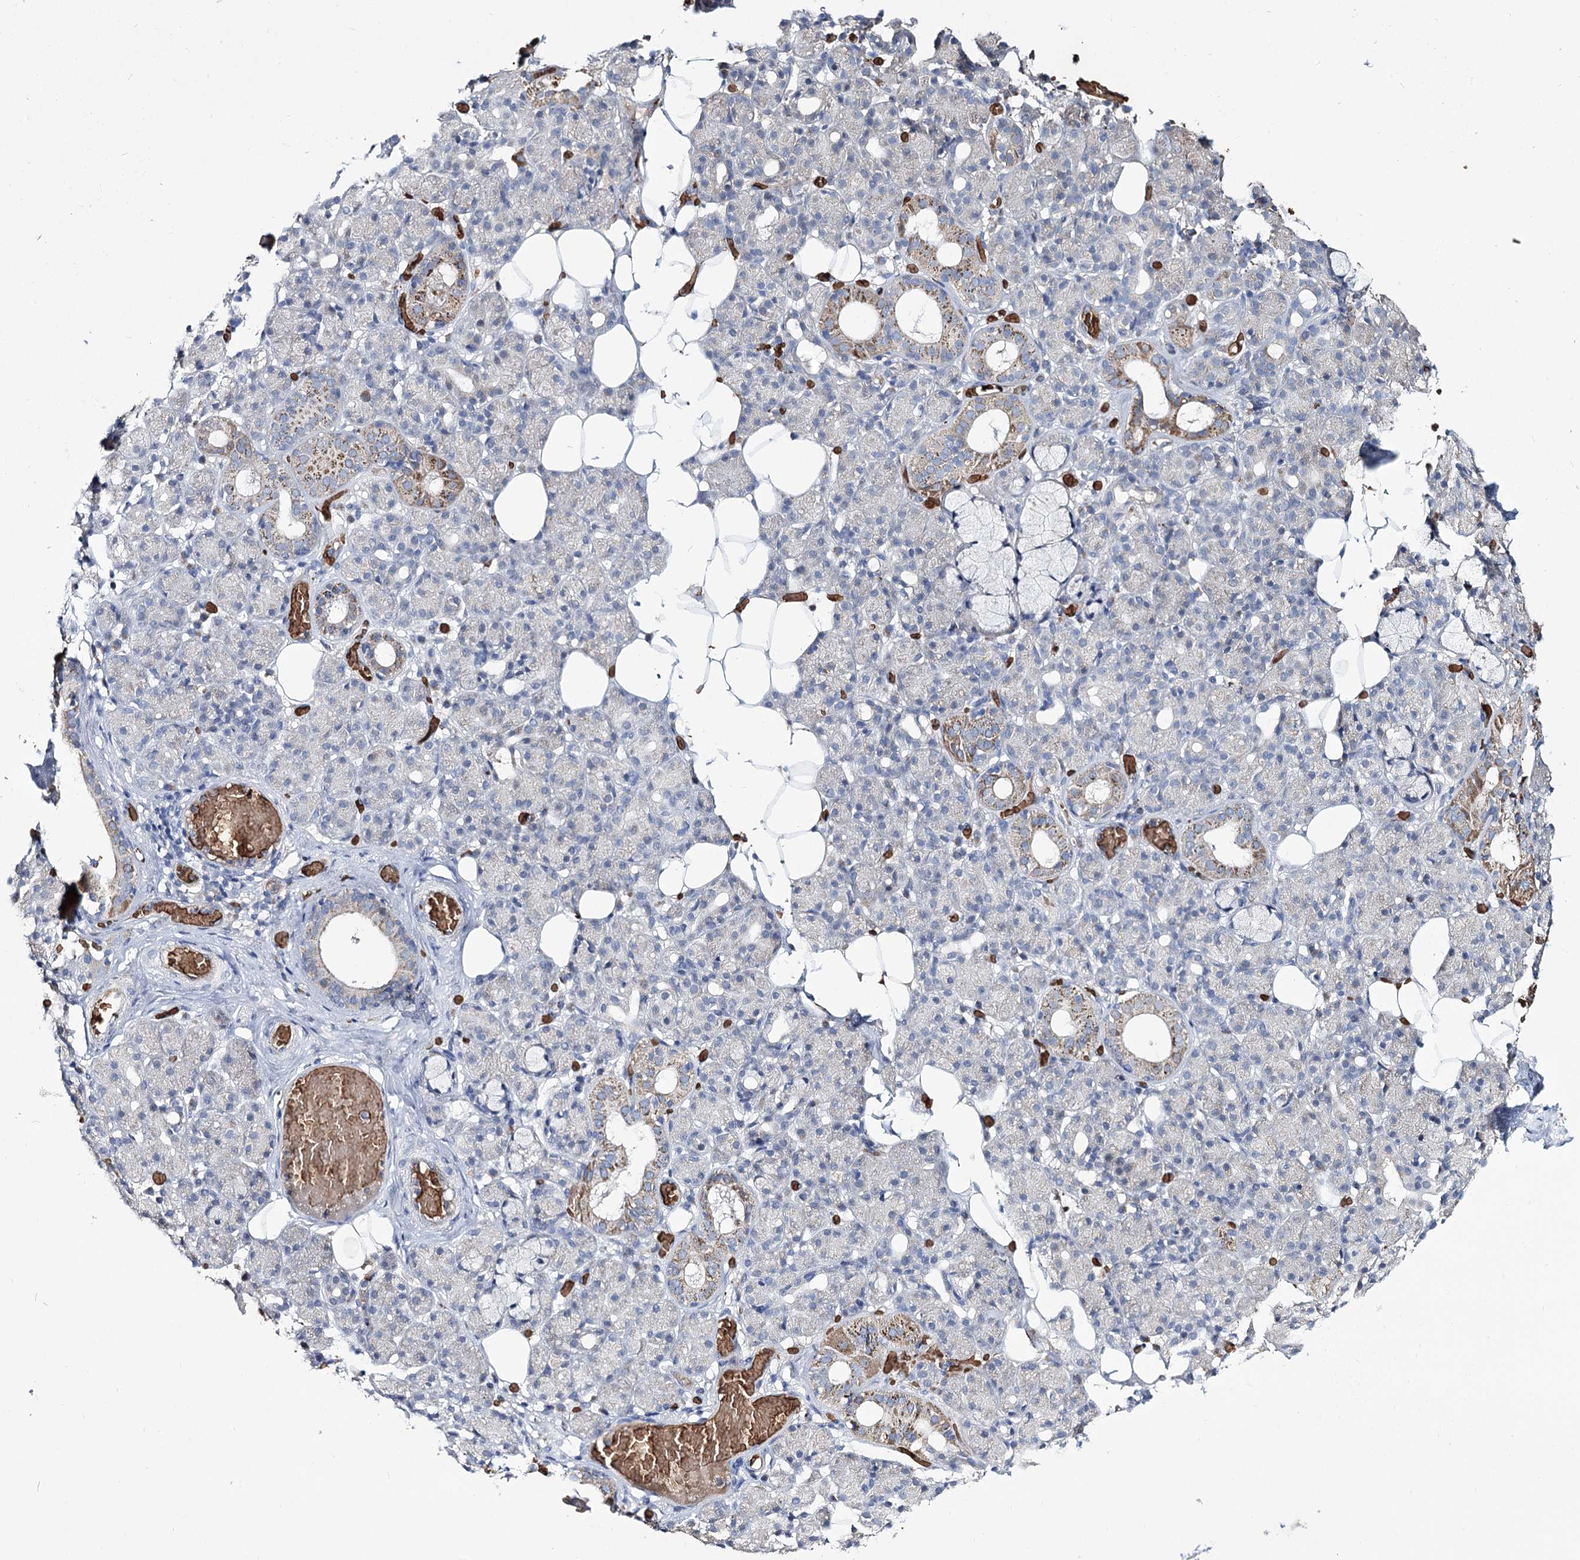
{"staining": {"intensity": "moderate", "quantity": "<25%", "location": "cytoplasmic/membranous"}, "tissue": "salivary gland", "cell_type": "Glandular cells", "image_type": "normal", "snomed": [{"axis": "morphology", "description": "Normal tissue, NOS"}, {"axis": "topography", "description": "Salivary gland"}], "caption": "Protein staining of normal salivary gland reveals moderate cytoplasmic/membranous positivity in approximately <25% of glandular cells. The staining was performed using DAB (3,3'-diaminobenzidine), with brown indicating positive protein expression. Nuclei are stained blue with hematoxylin.", "gene": "GBF1", "patient": {"sex": "male", "age": 63}}